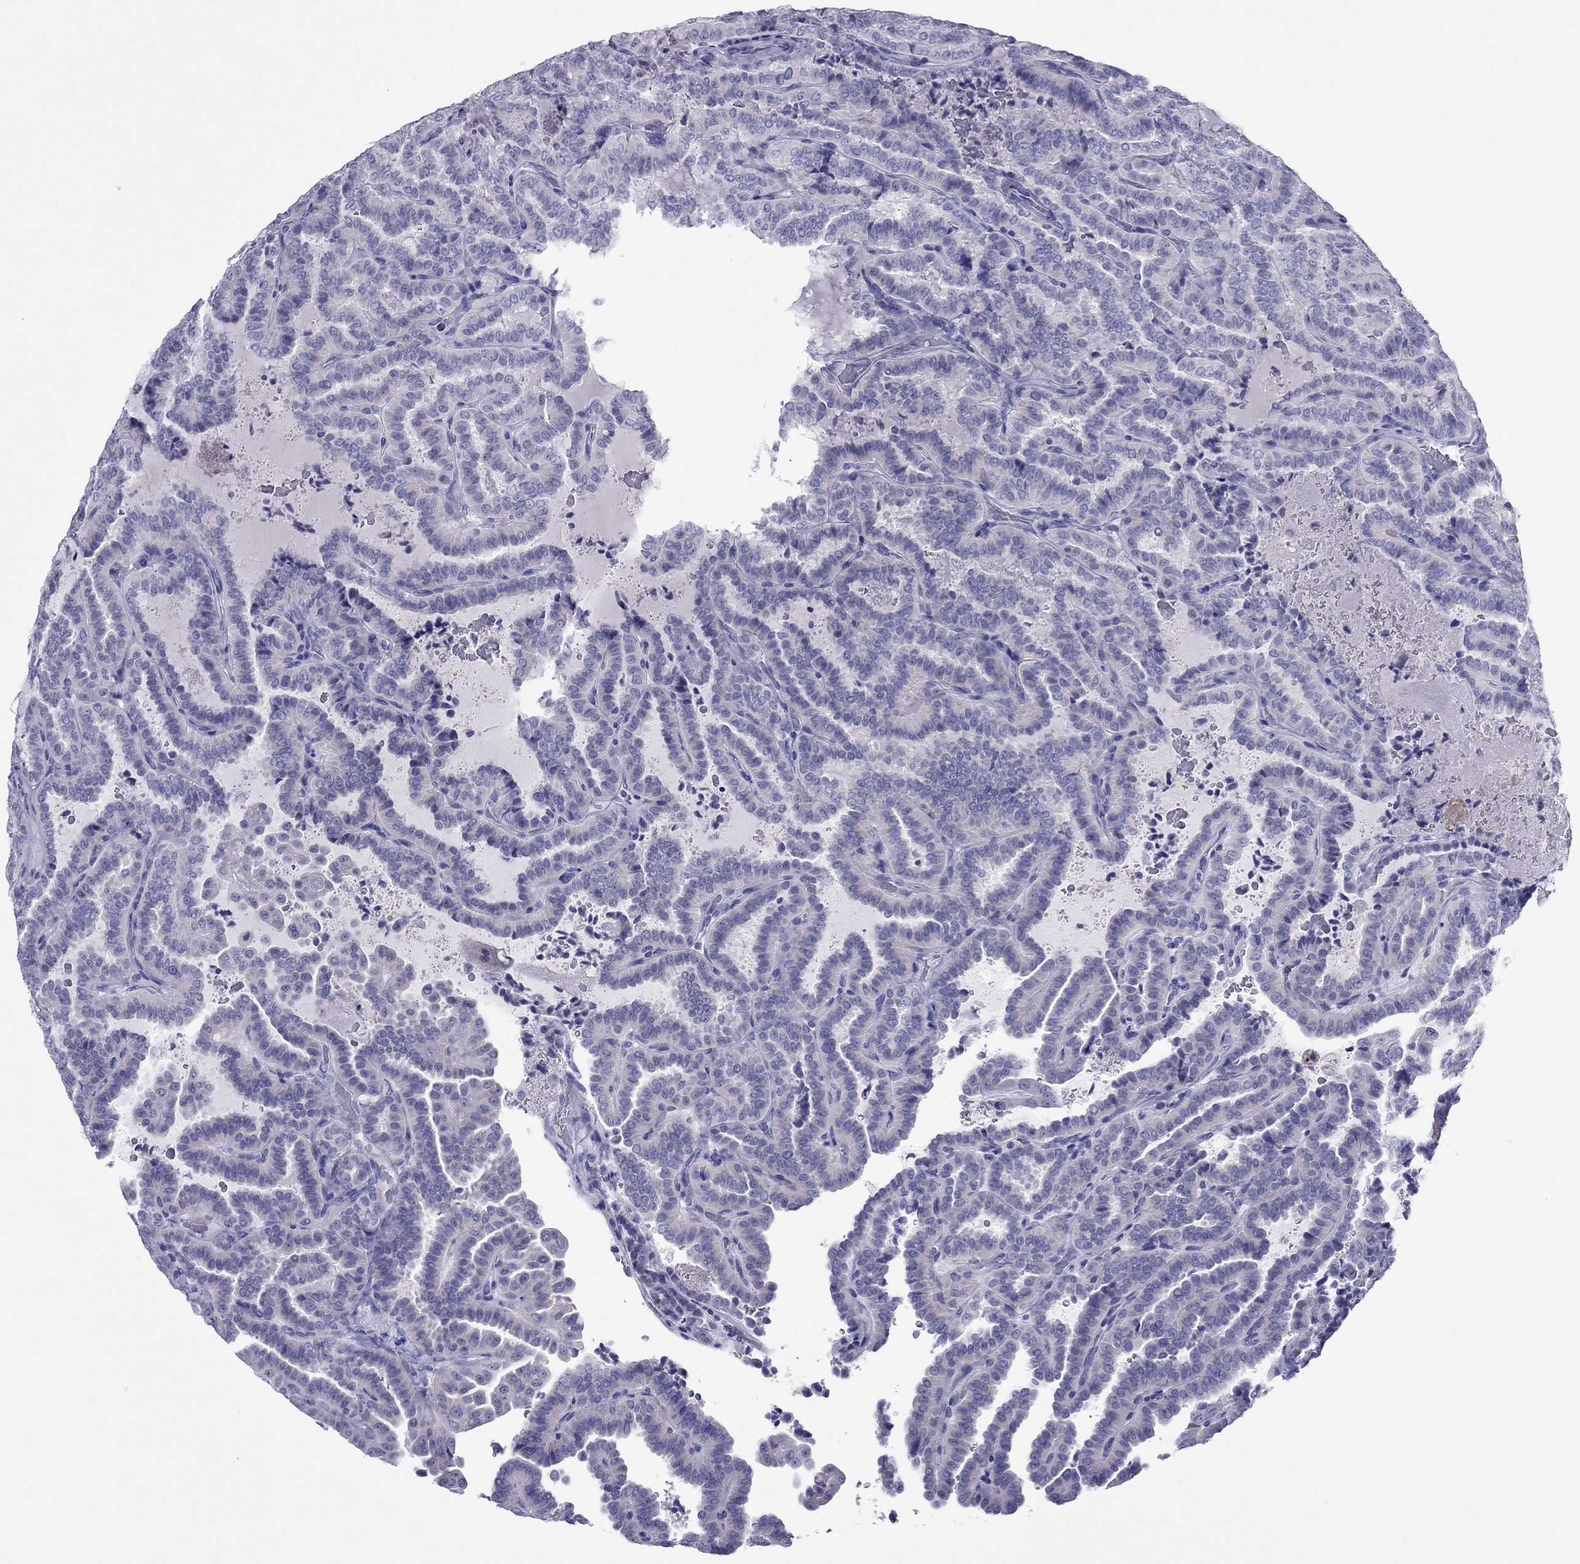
{"staining": {"intensity": "negative", "quantity": "none", "location": "none"}, "tissue": "thyroid cancer", "cell_type": "Tumor cells", "image_type": "cancer", "snomed": [{"axis": "morphology", "description": "Papillary adenocarcinoma, NOS"}, {"axis": "topography", "description": "Thyroid gland"}], "caption": "The histopathology image demonstrates no staining of tumor cells in papillary adenocarcinoma (thyroid). The staining is performed using DAB (3,3'-diaminobenzidine) brown chromogen with nuclei counter-stained in using hematoxylin.", "gene": "PCDHA6", "patient": {"sex": "female", "age": 39}}